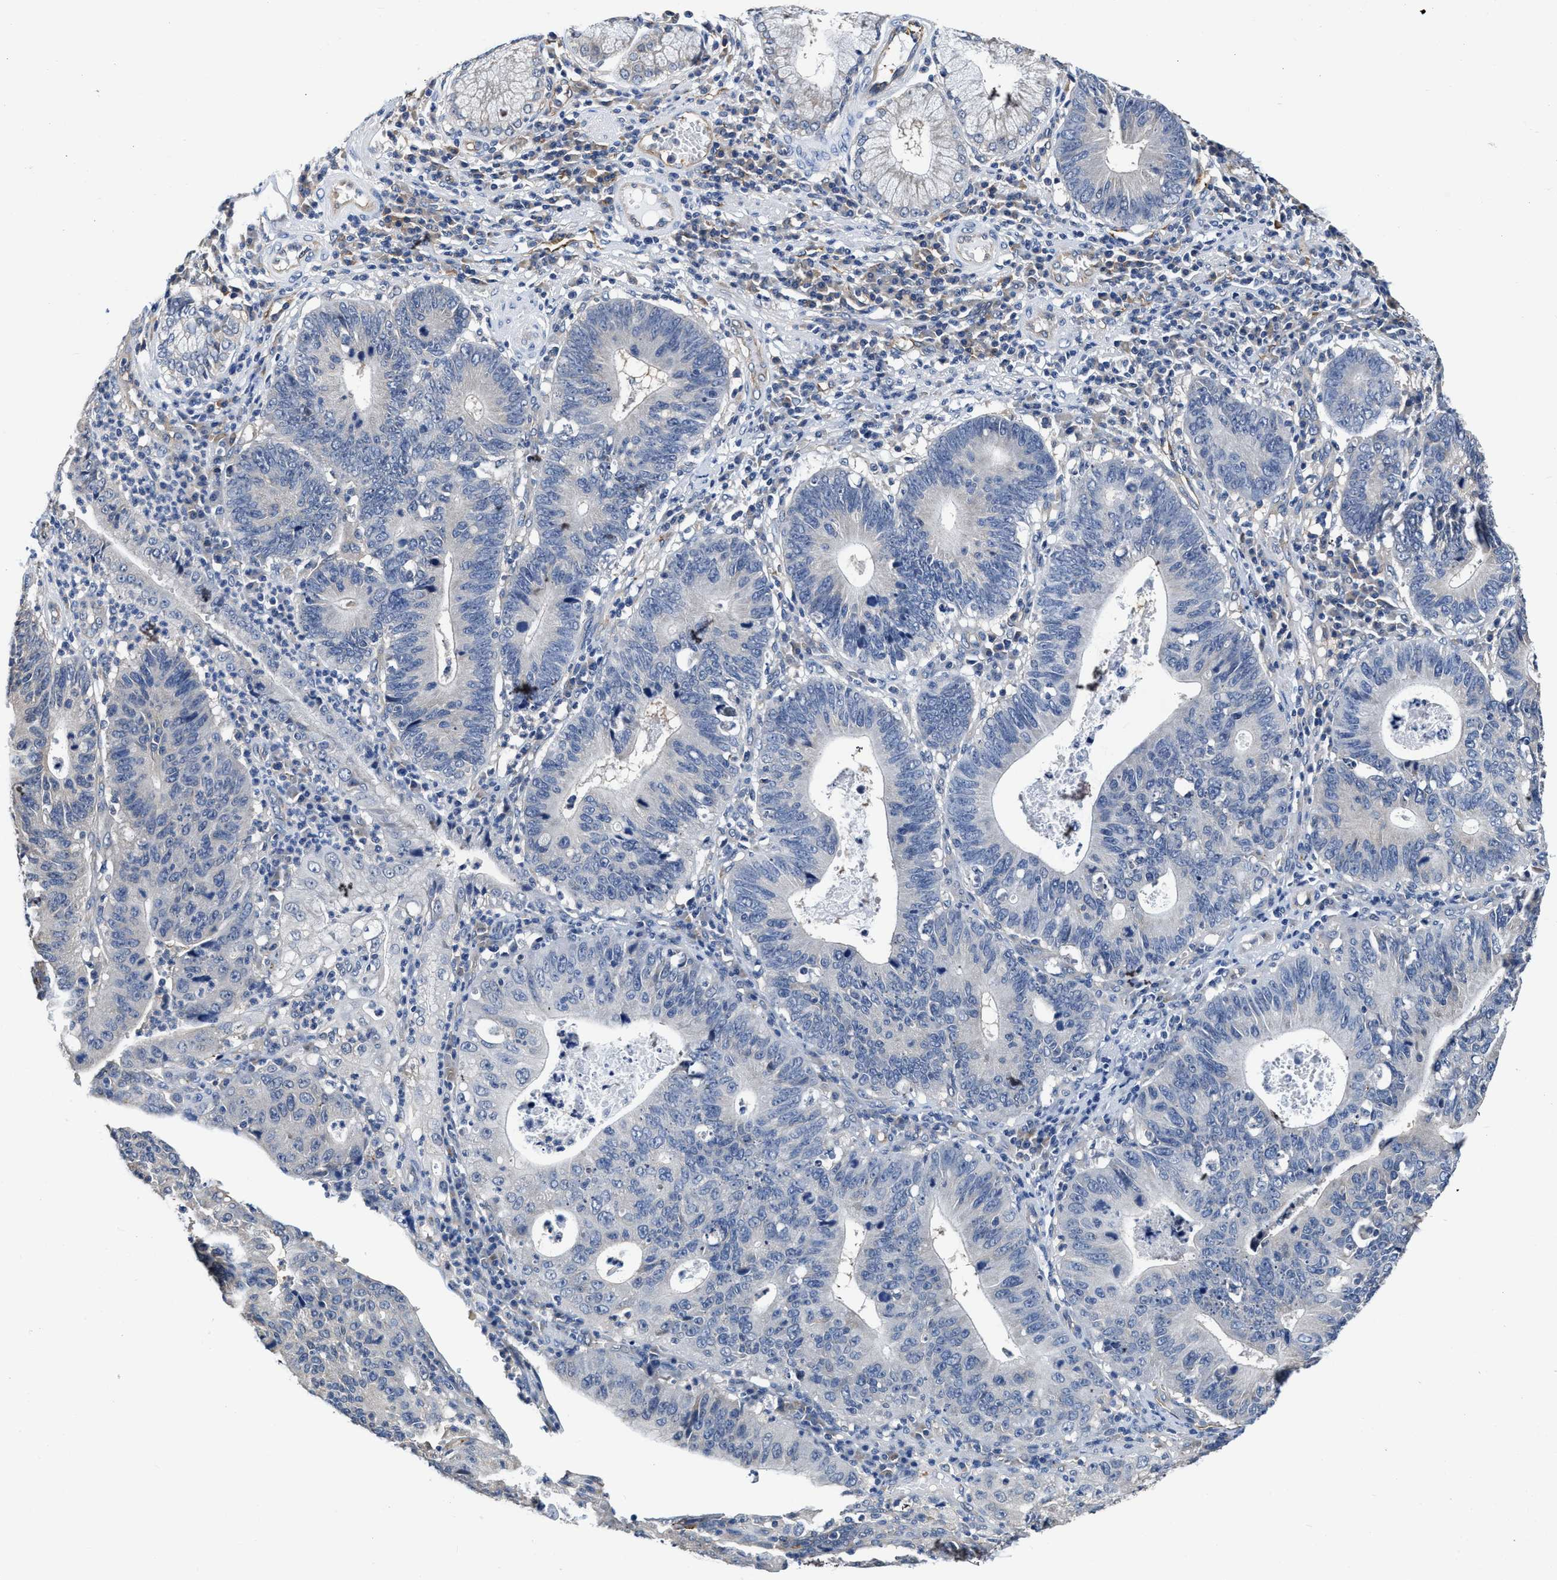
{"staining": {"intensity": "negative", "quantity": "none", "location": "none"}, "tissue": "stomach cancer", "cell_type": "Tumor cells", "image_type": "cancer", "snomed": [{"axis": "morphology", "description": "Adenocarcinoma, NOS"}, {"axis": "topography", "description": "Stomach"}], "caption": "High power microscopy histopathology image of an IHC image of stomach cancer (adenocarcinoma), revealing no significant staining in tumor cells. Brightfield microscopy of immunohistochemistry (IHC) stained with DAB (3,3'-diaminobenzidine) (brown) and hematoxylin (blue), captured at high magnification.", "gene": "C22orf42", "patient": {"sex": "male", "age": 59}}